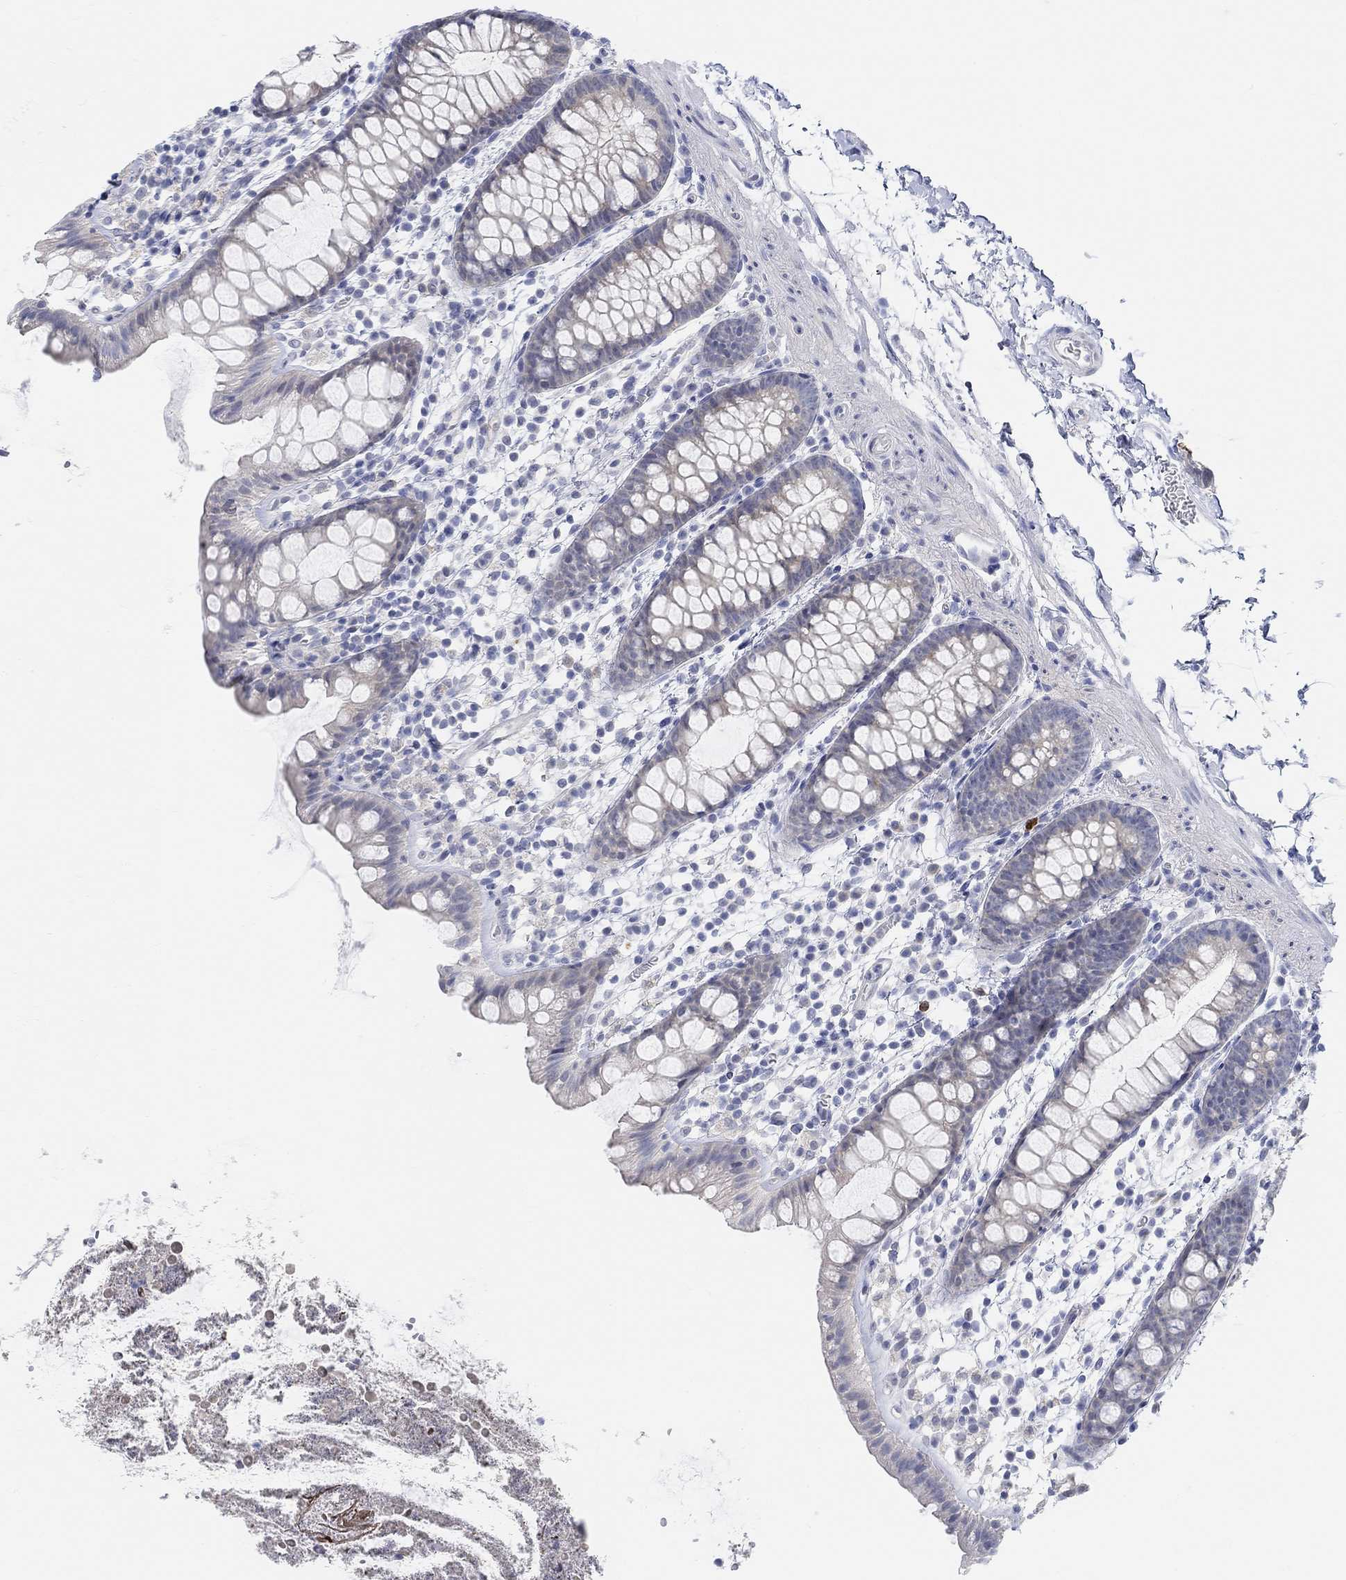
{"staining": {"intensity": "weak", "quantity": "<25%", "location": "cytoplasmic/membranous"}, "tissue": "rectum", "cell_type": "Glandular cells", "image_type": "normal", "snomed": [{"axis": "morphology", "description": "Normal tissue, NOS"}, {"axis": "topography", "description": "Rectum"}], "caption": "Immunohistochemical staining of unremarkable human rectum displays no significant positivity in glandular cells.", "gene": "SNTG2", "patient": {"sex": "male", "age": 57}}